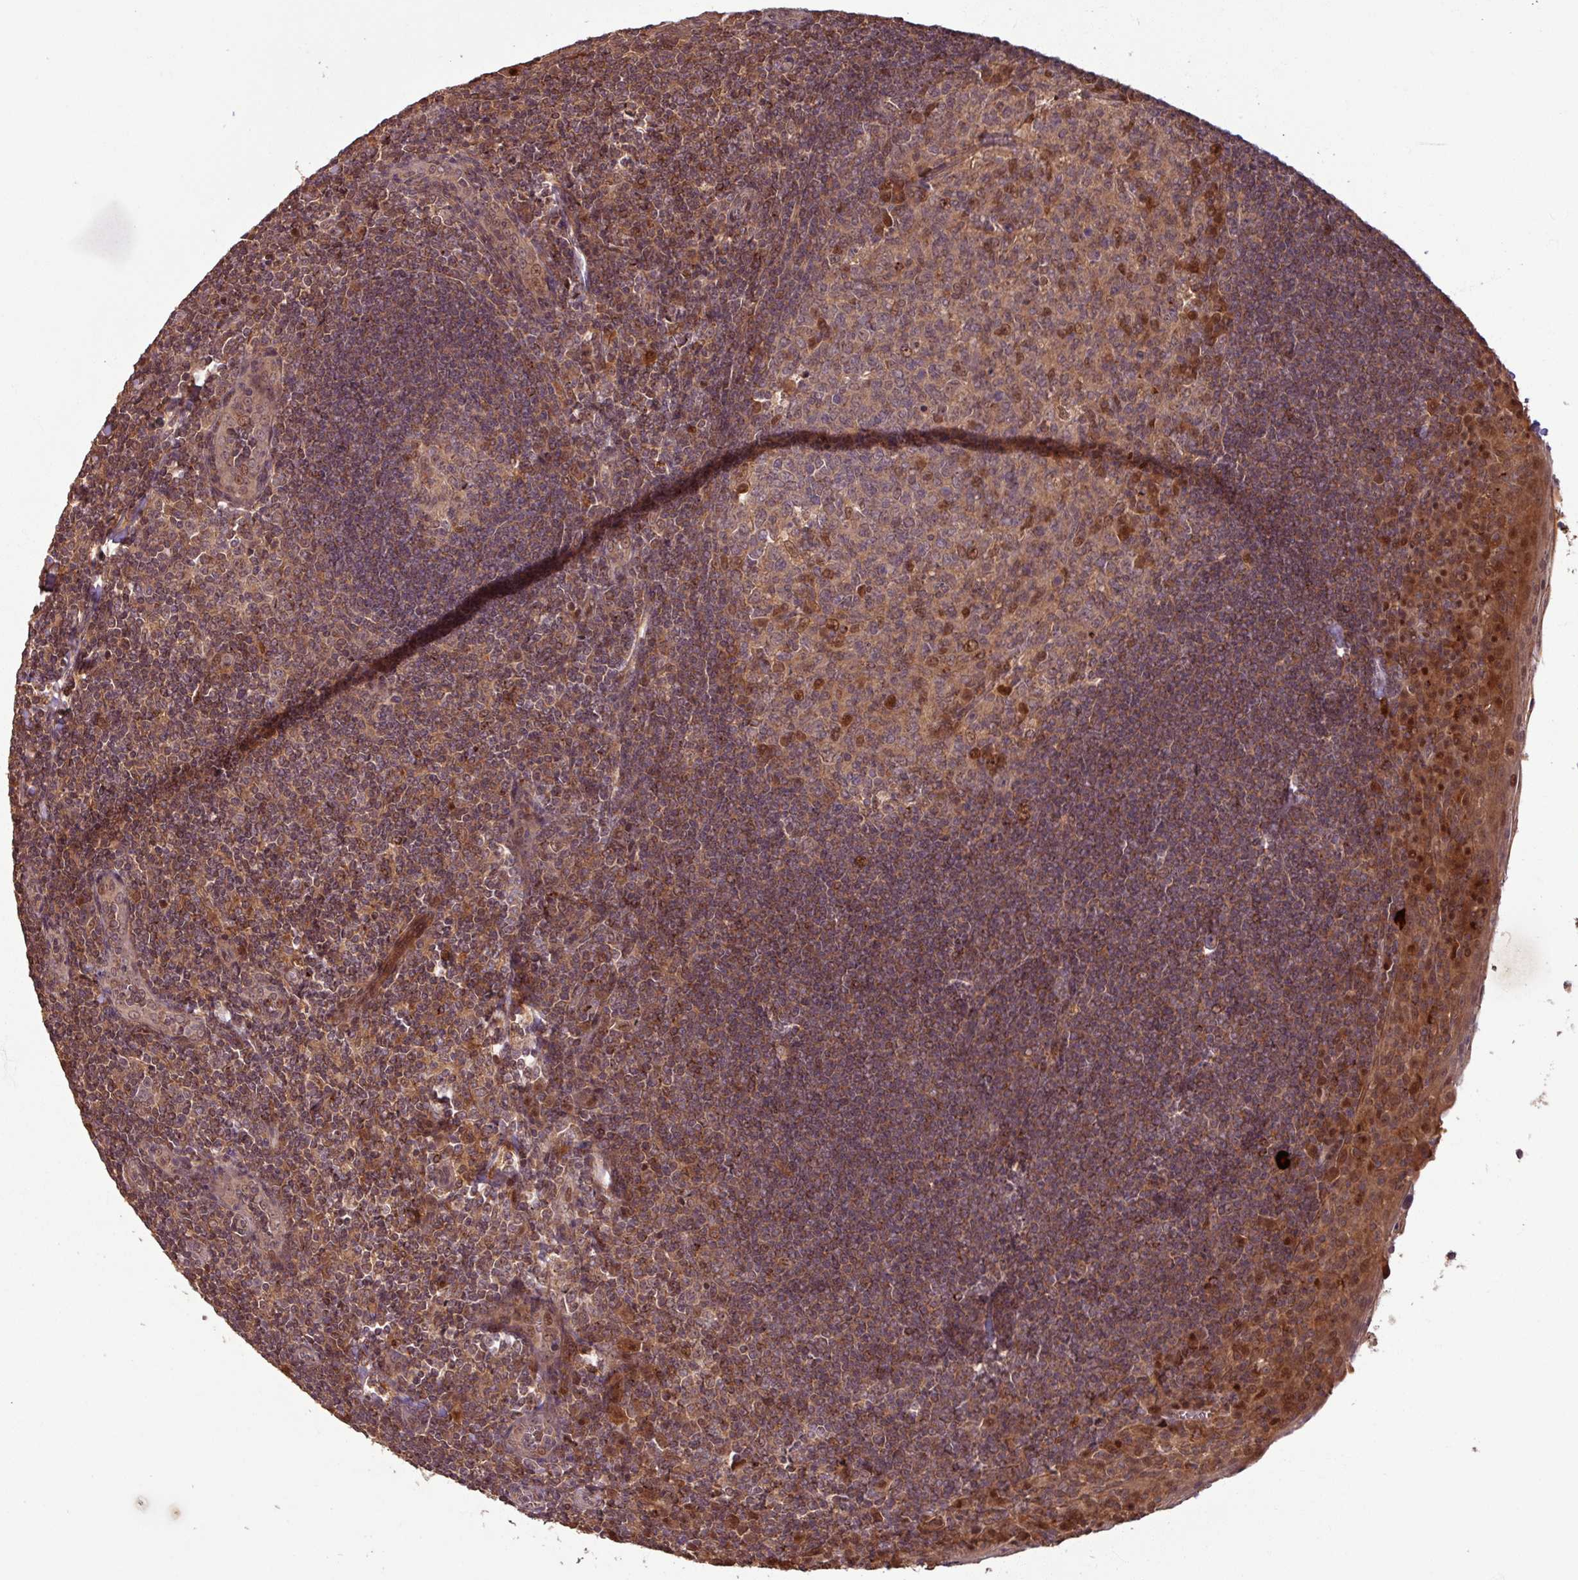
{"staining": {"intensity": "moderate", "quantity": "<25%", "location": "nuclear"}, "tissue": "tonsil", "cell_type": "Germinal center cells", "image_type": "normal", "snomed": [{"axis": "morphology", "description": "Normal tissue, NOS"}, {"axis": "topography", "description": "Tonsil"}], "caption": "The histopathology image reveals a brown stain indicating the presence of a protein in the nuclear of germinal center cells in tonsil.", "gene": "OR6B1", "patient": {"sex": "male", "age": 27}}